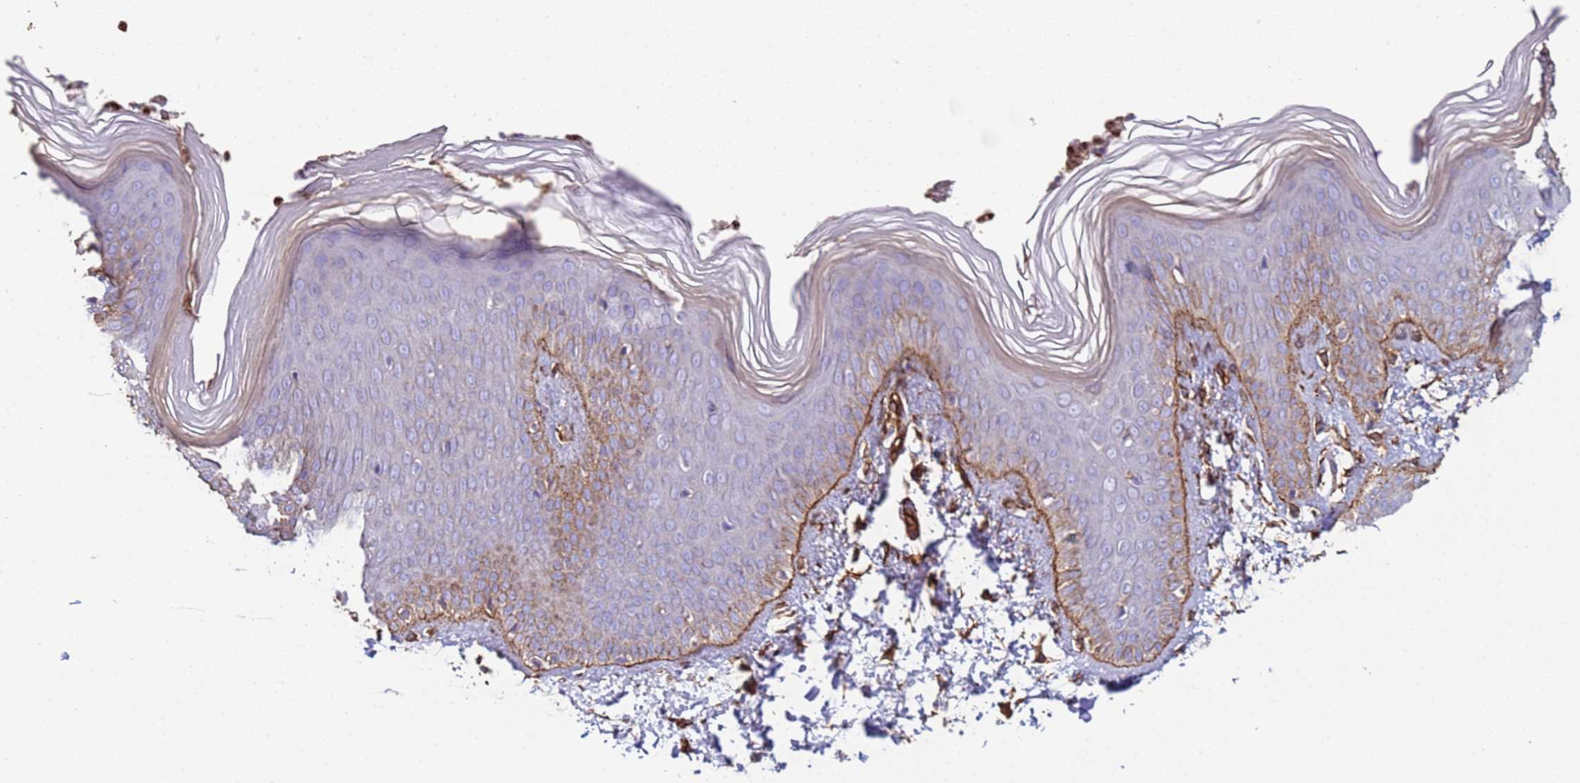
{"staining": {"intensity": "strong", "quantity": "<25%", "location": "cytoplasmic/membranous"}, "tissue": "skin", "cell_type": "Epidermal cells", "image_type": "normal", "snomed": [{"axis": "morphology", "description": "Normal tissue, NOS"}, {"axis": "morphology", "description": "Inflammation, NOS"}, {"axis": "topography", "description": "Soft tissue"}, {"axis": "topography", "description": "Anal"}], "caption": "Human skin stained with a brown dye demonstrates strong cytoplasmic/membranous positive positivity in about <25% of epidermal cells.", "gene": "GASK1A", "patient": {"sex": "female", "age": 15}}